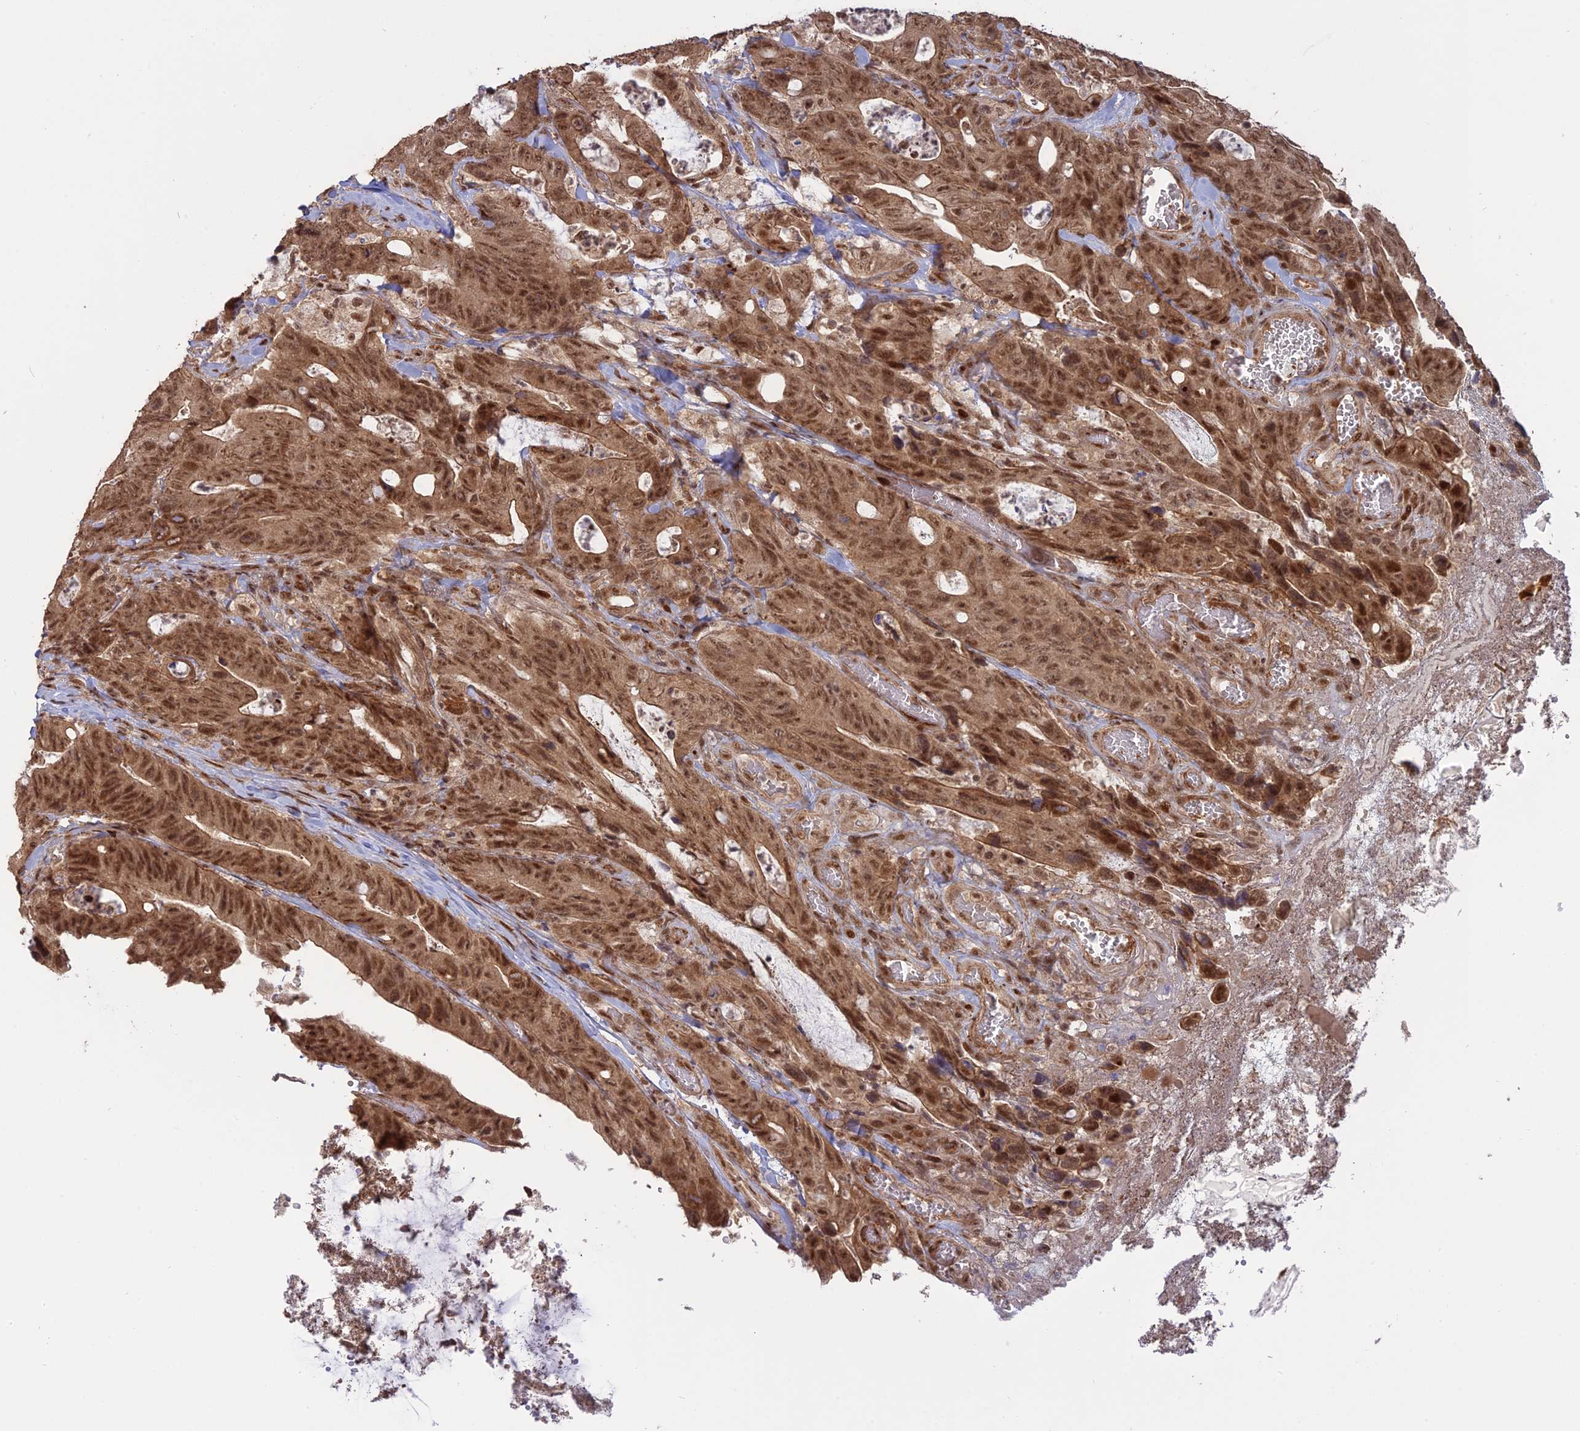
{"staining": {"intensity": "moderate", "quantity": ">75%", "location": "cytoplasmic/membranous,nuclear"}, "tissue": "colorectal cancer", "cell_type": "Tumor cells", "image_type": "cancer", "snomed": [{"axis": "morphology", "description": "Adenocarcinoma, NOS"}, {"axis": "topography", "description": "Colon"}], "caption": "Human colorectal cancer stained for a protein (brown) exhibits moderate cytoplasmic/membranous and nuclear positive expression in approximately >75% of tumor cells.", "gene": "PKIG", "patient": {"sex": "female", "age": 82}}